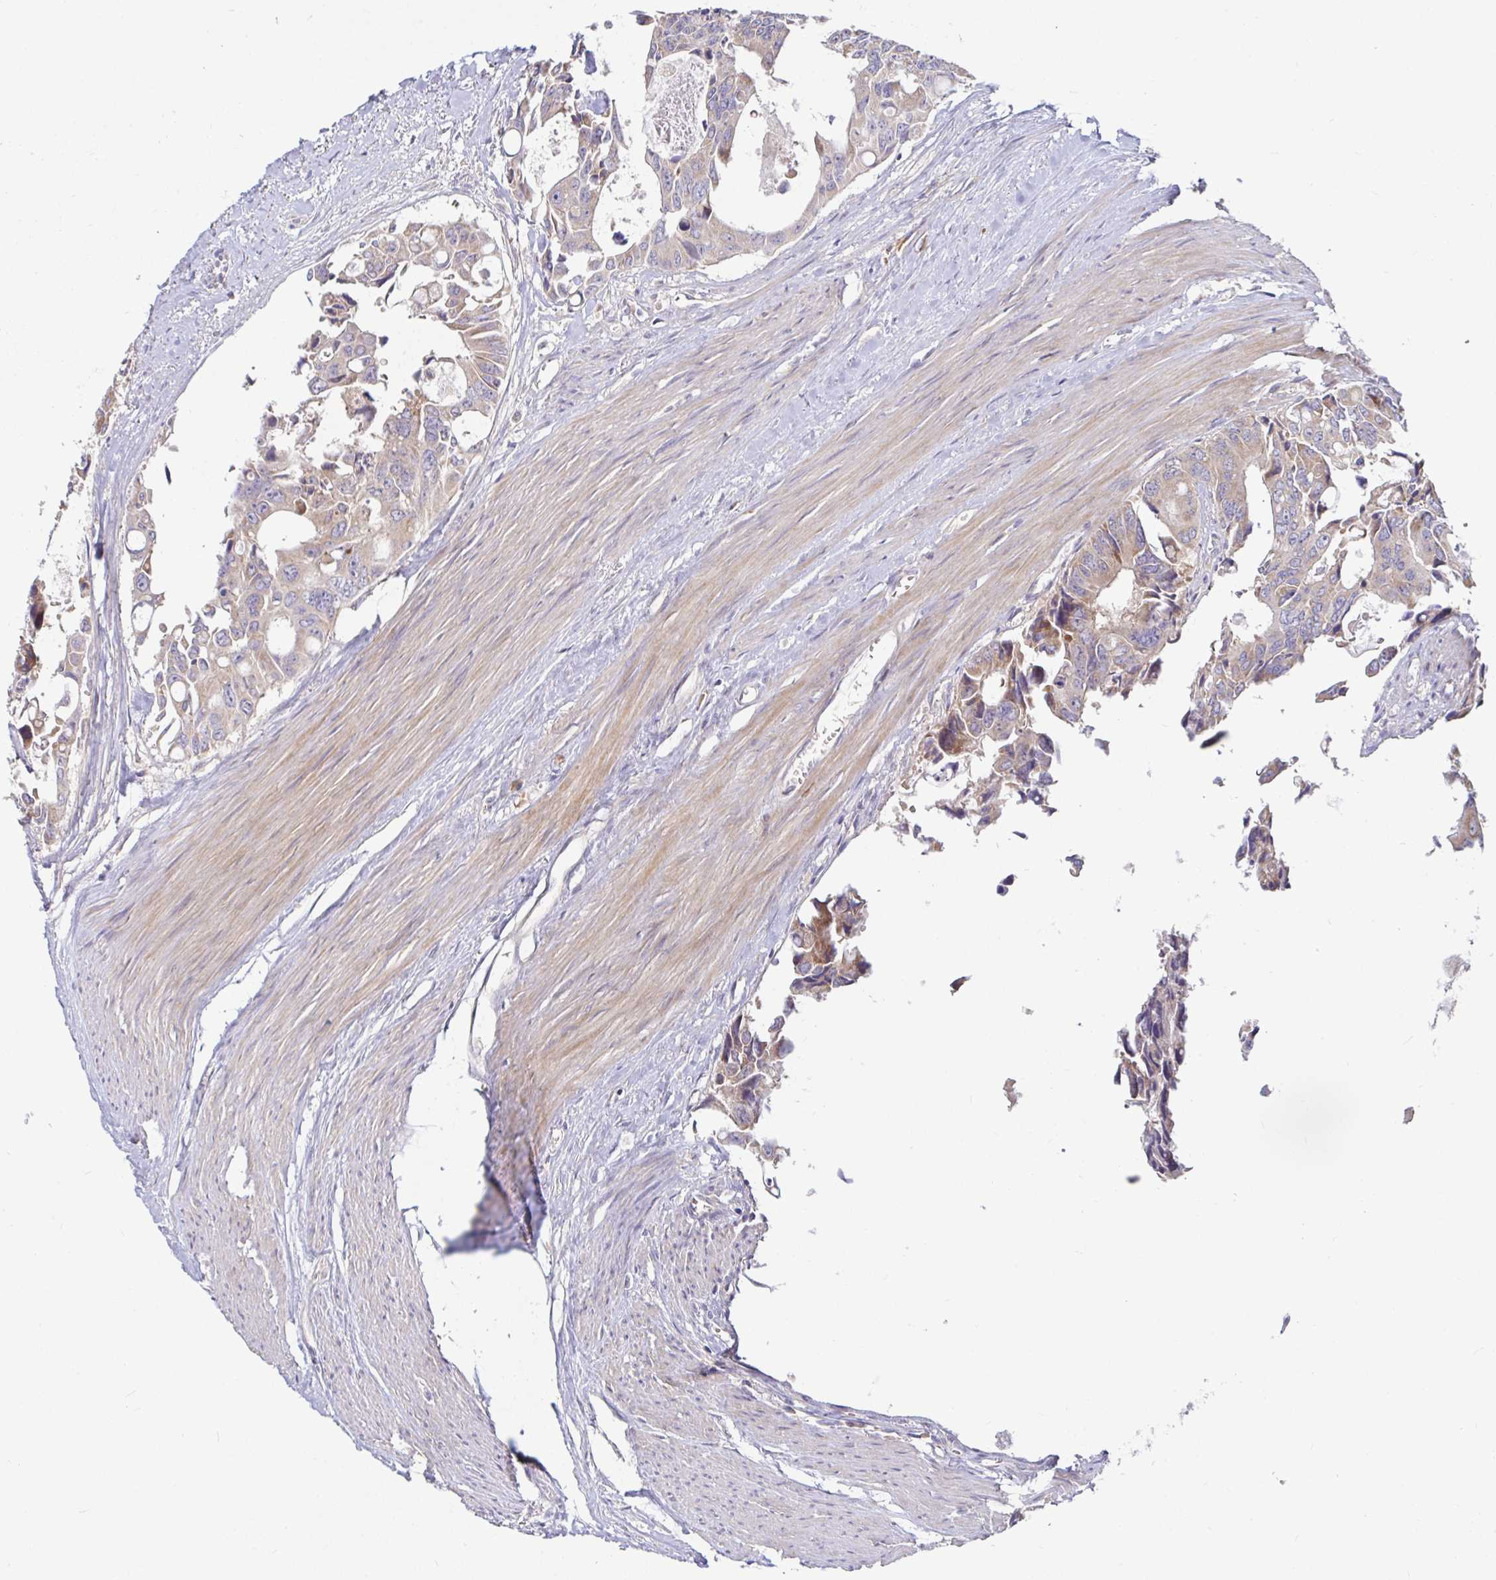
{"staining": {"intensity": "weak", "quantity": "25%-75%", "location": "cytoplasmic/membranous"}, "tissue": "colorectal cancer", "cell_type": "Tumor cells", "image_type": "cancer", "snomed": [{"axis": "morphology", "description": "Adenocarcinoma, NOS"}, {"axis": "topography", "description": "Rectum"}], "caption": "There is low levels of weak cytoplasmic/membranous positivity in tumor cells of colorectal cancer (adenocarcinoma), as demonstrated by immunohistochemical staining (brown color).", "gene": "LARP1", "patient": {"sex": "male", "age": 76}}